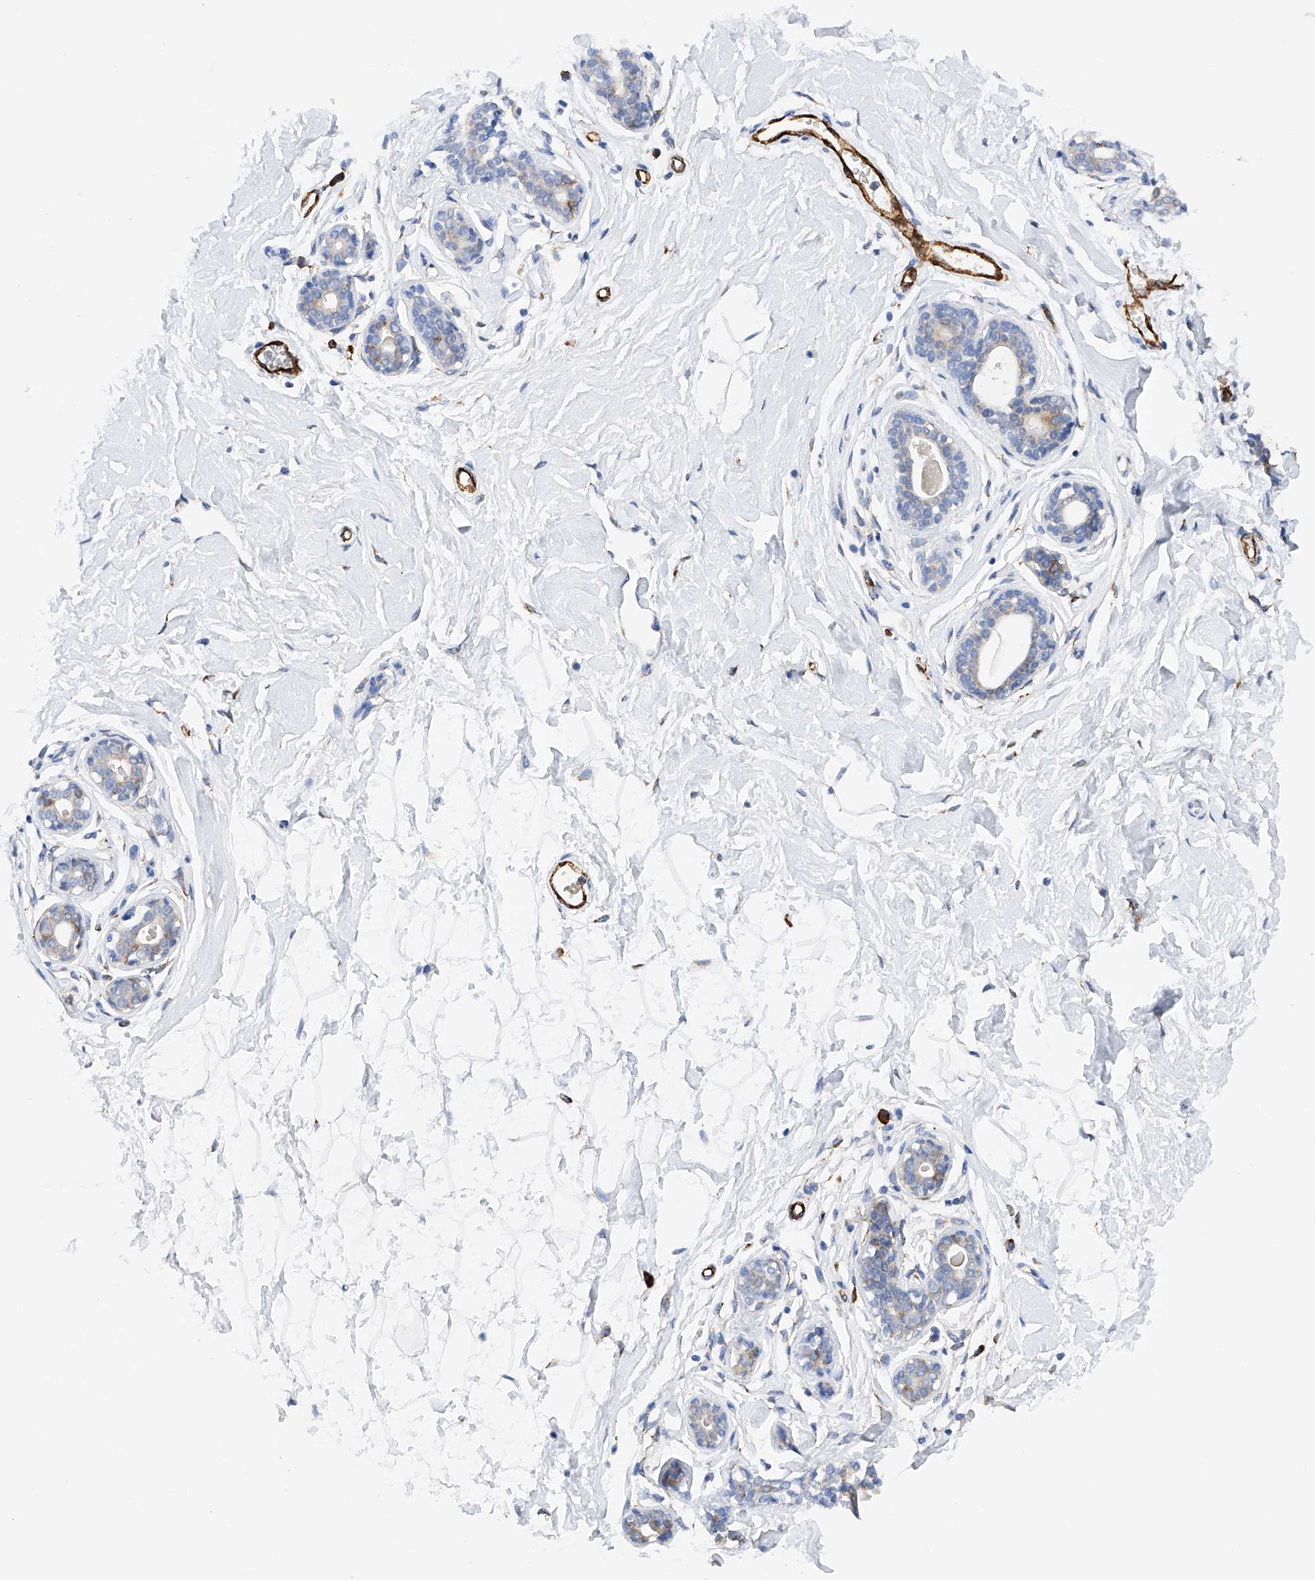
{"staining": {"intensity": "negative", "quantity": "none", "location": "none"}, "tissue": "breast", "cell_type": "Adipocytes", "image_type": "normal", "snomed": [{"axis": "morphology", "description": "Normal tissue, NOS"}, {"axis": "morphology", "description": "Adenoma, NOS"}, {"axis": "topography", "description": "Breast"}], "caption": "The image exhibits no staining of adipocytes in unremarkable breast.", "gene": "PDIA5", "patient": {"sex": "female", "age": 23}}